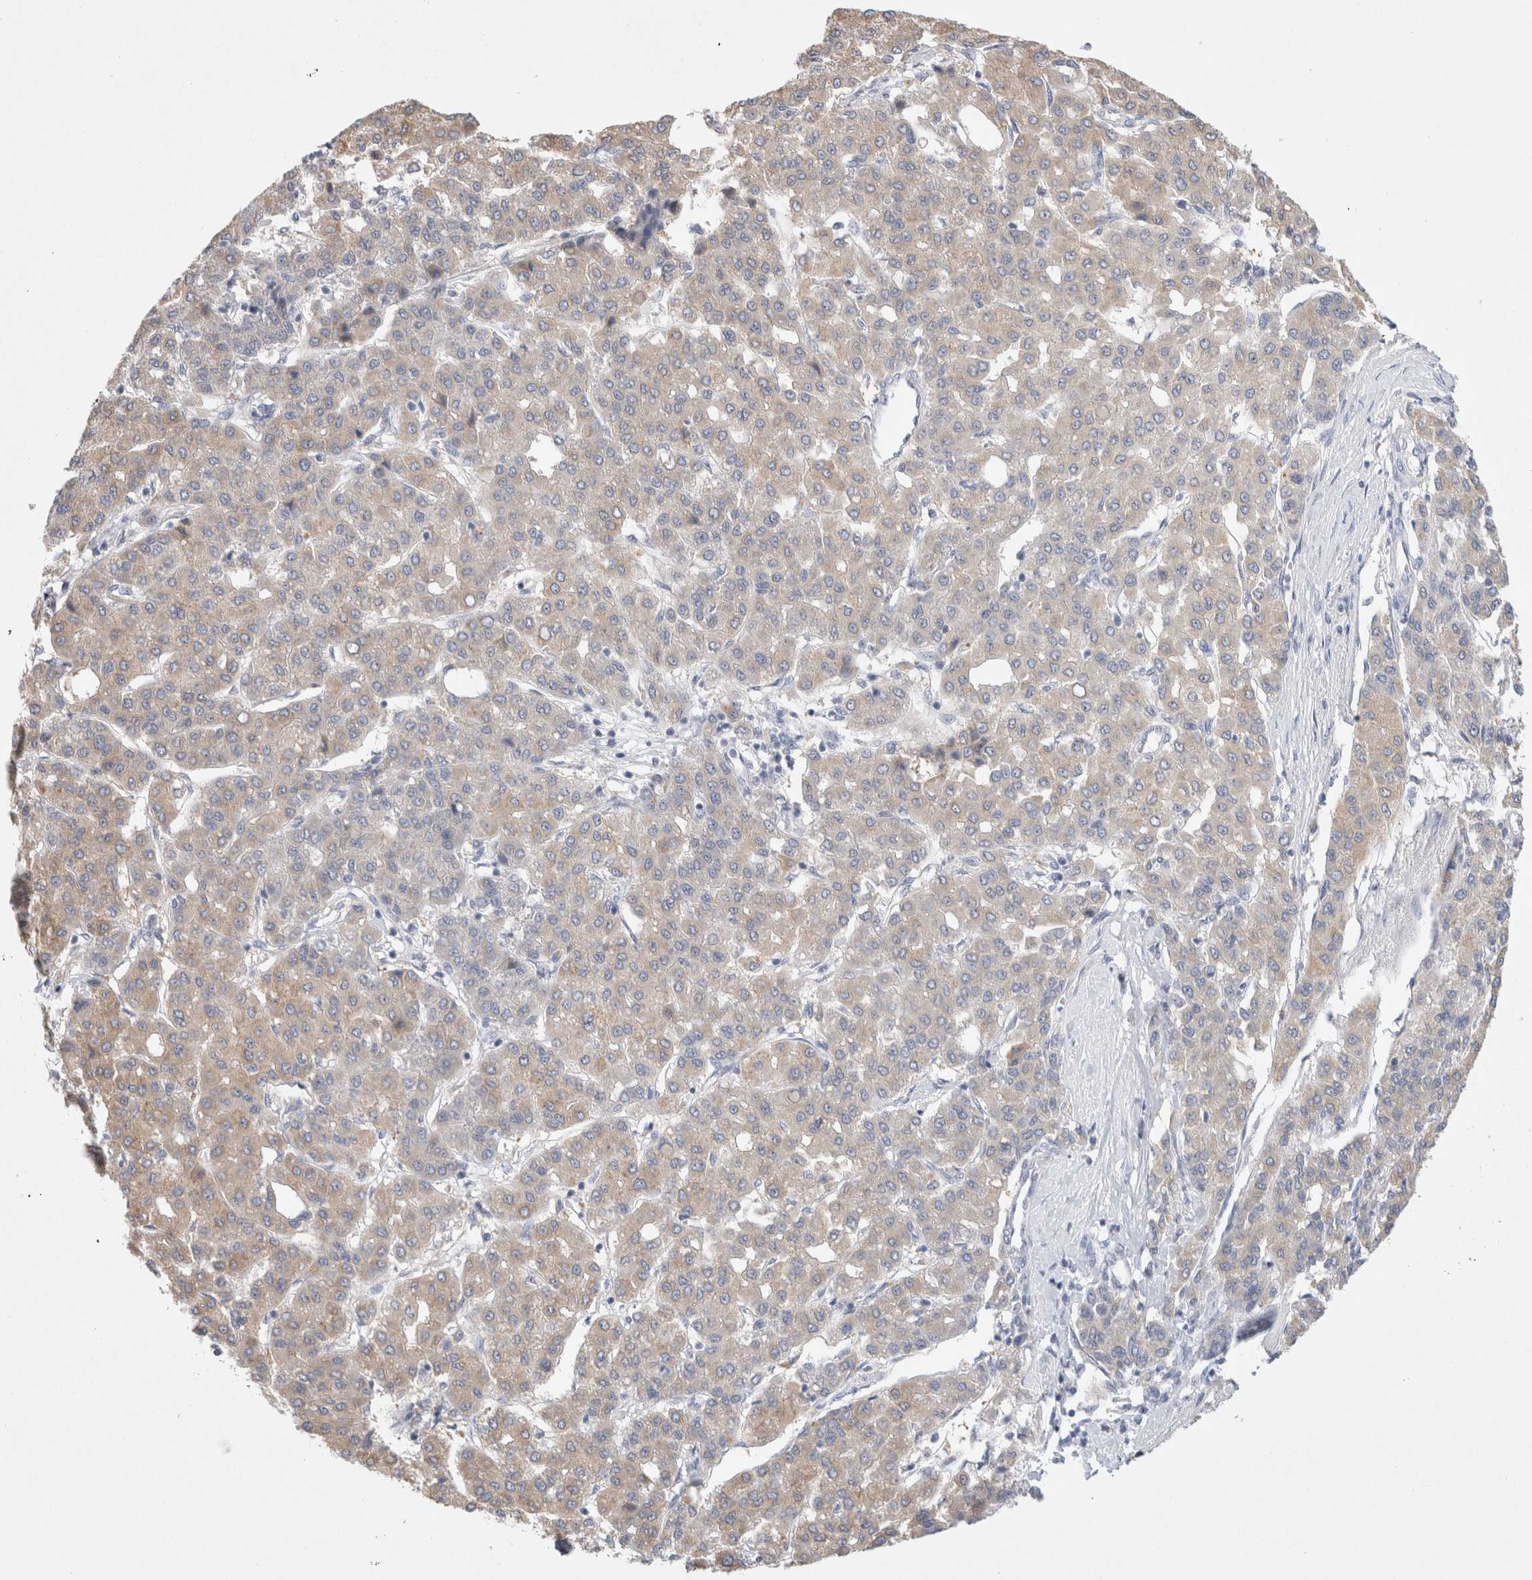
{"staining": {"intensity": "weak", "quantity": ">75%", "location": "cytoplasmic/membranous"}, "tissue": "liver cancer", "cell_type": "Tumor cells", "image_type": "cancer", "snomed": [{"axis": "morphology", "description": "Carcinoma, Hepatocellular, NOS"}, {"axis": "topography", "description": "Liver"}], "caption": "Liver cancer (hepatocellular carcinoma) tissue exhibits weak cytoplasmic/membranous staining in approximately >75% of tumor cells (Stains: DAB in brown, nuclei in blue, Microscopy: brightfield microscopy at high magnification).", "gene": "GAS1", "patient": {"sex": "male", "age": 65}}